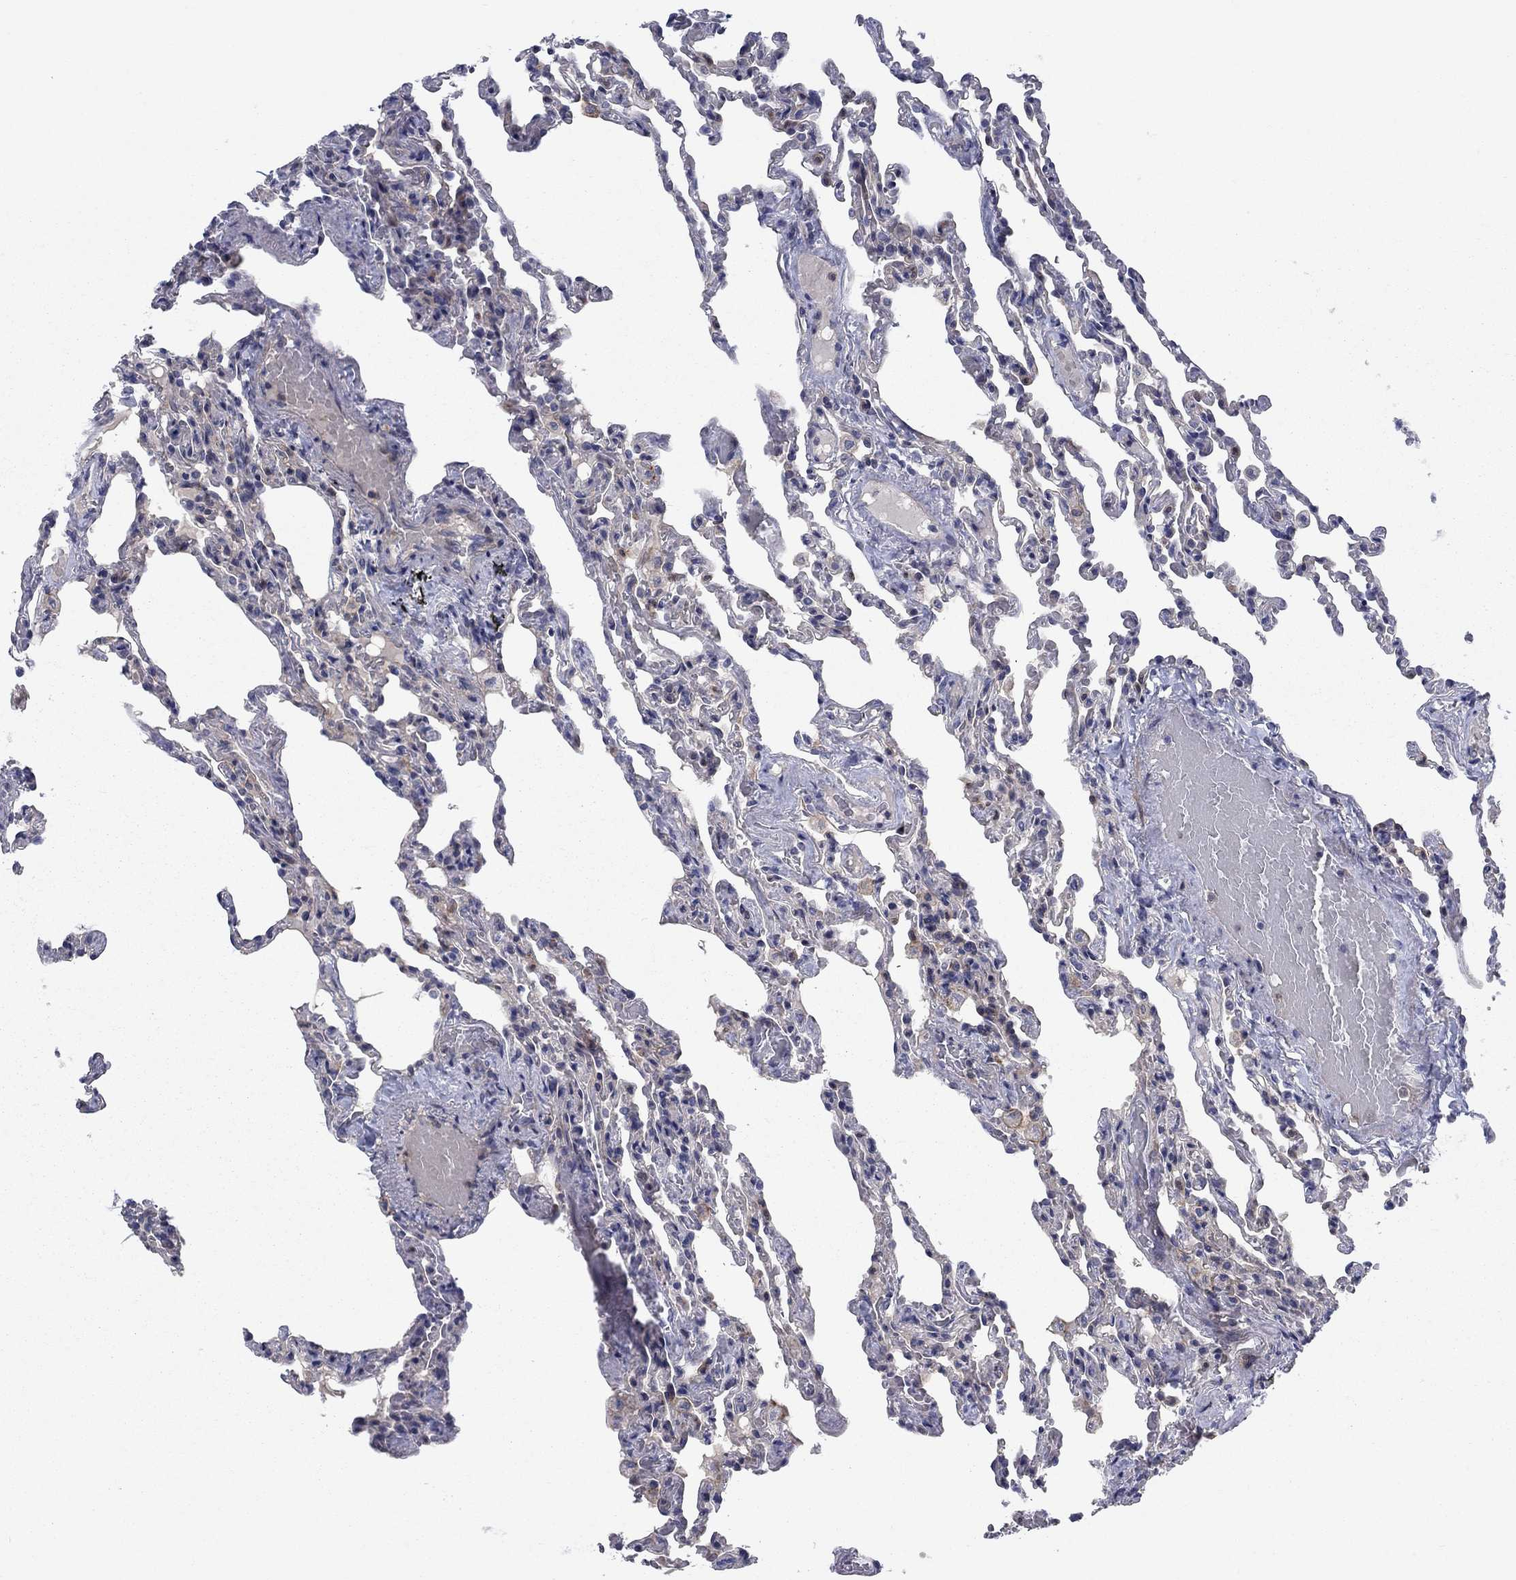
{"staining": {"intensity": "negative", "quantity": "none", "location": "none"}, "tissue": "lung", "cell_type": "Alveolar cells", "image_type": "normal", "snomed": [{"axis": "morphology", "description": "Normal tissue, NOS"}, {"axis": "topography", "description": "Lung"}], "caption": "Alveolar cells are negative for brown protein staining in unremarkable lung. (Stains: DAB IHC with hematoxylin counter stain, Microscopy: brightfield microscopy at high magnification).", "gene": "KIF15", "patient": {"sex": "female", "age": 43}}